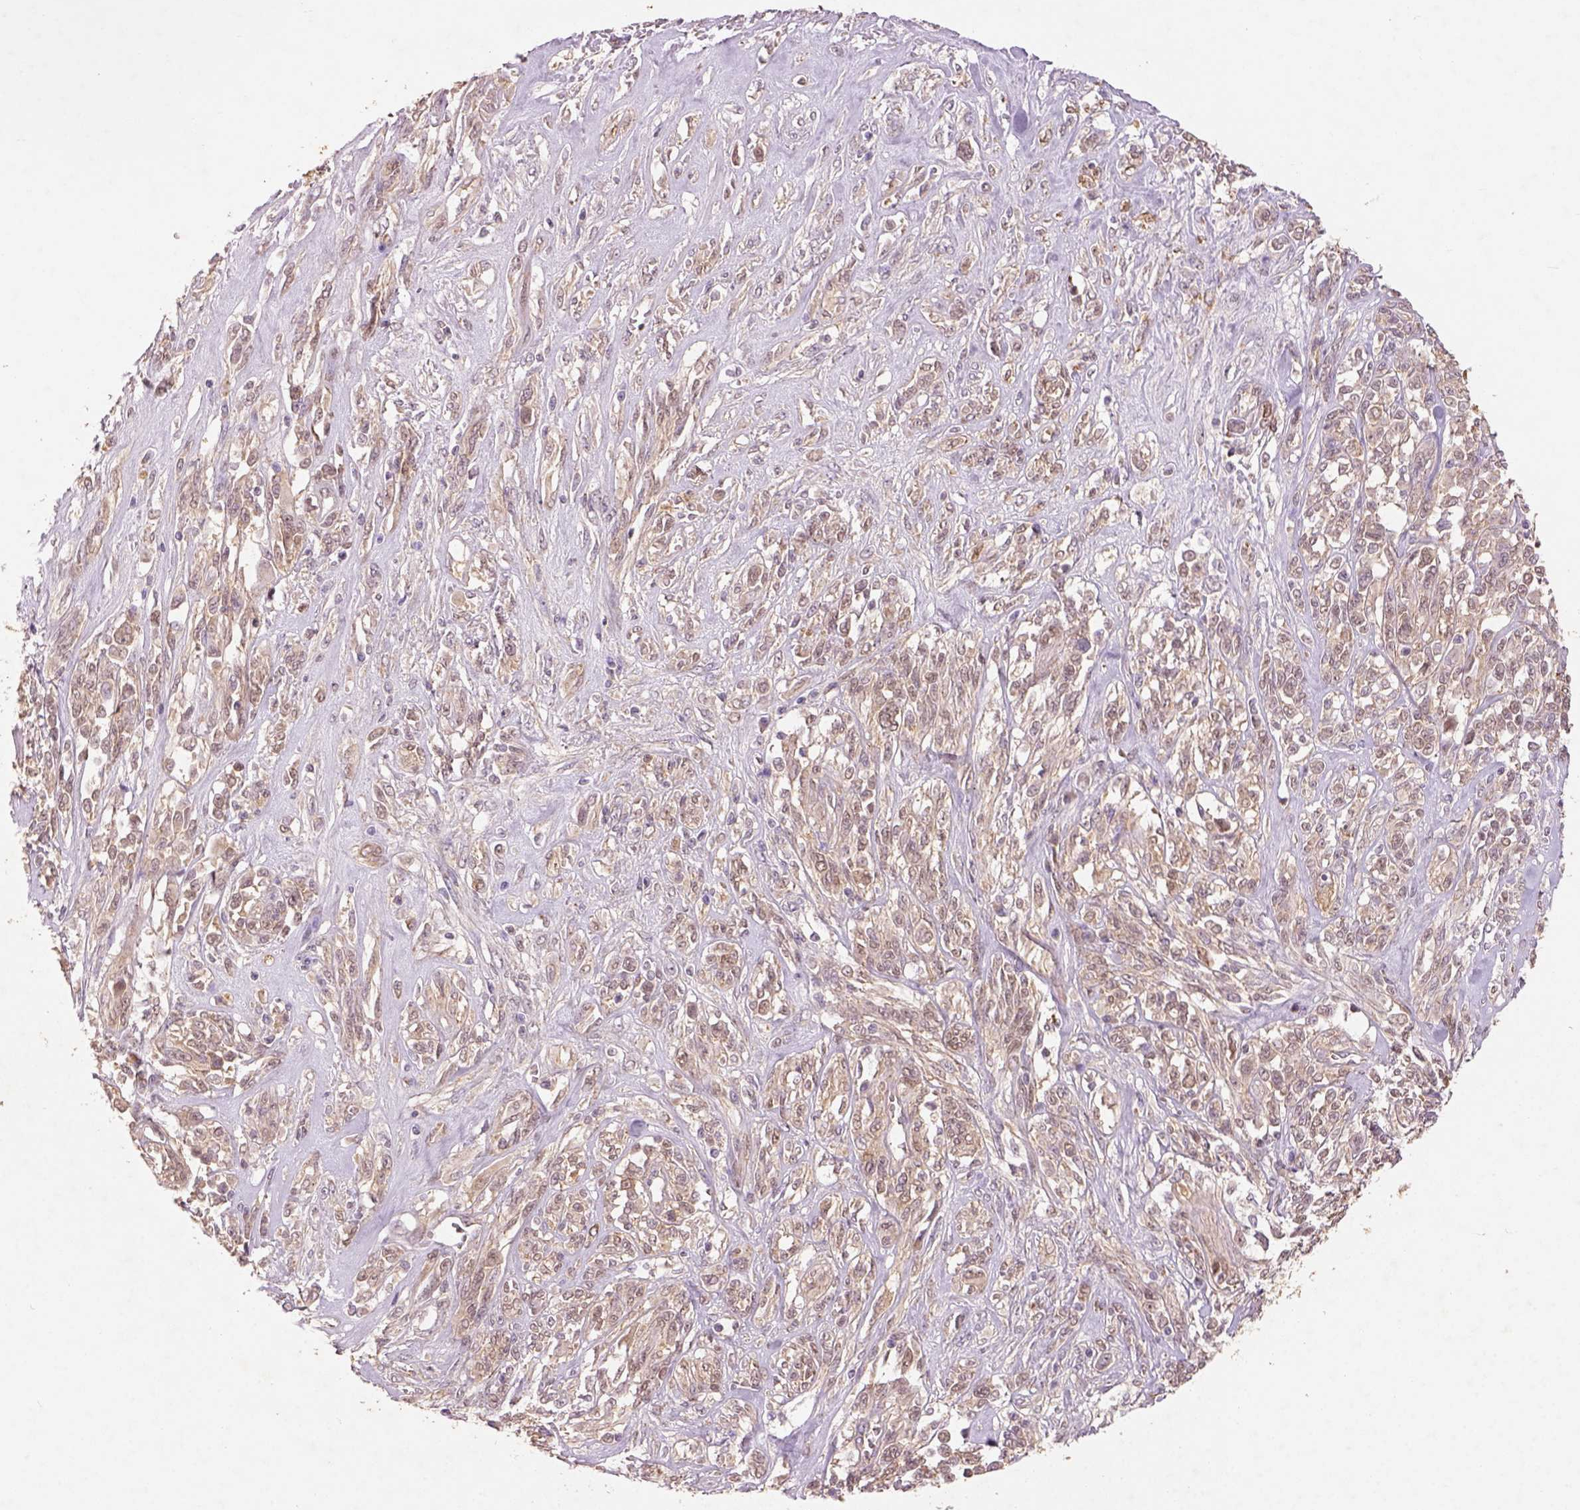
{"staining": {"intensity": "weak", "quantity": ">75%", "location": "cytoplasmic/membranous"}, "tissue": "melanoma", "cell_type": "Tumor cells", "image_type": "cancer", "snomed": [{"axis": "morphology", "description": "Malignant melanoma, NOS"}, {"axis": "topography", "description": "Skin"}], "caption": "Immunohistochemical staining of melanoma exhibits low levels of weak cytoplasmic/membranous staining in approximately >75% of tumor cells. (DAB IHC with brightfield microscopy, high magnification).", "gene": "AP2B1", "patient": {"sex": "female", "age": 91}}